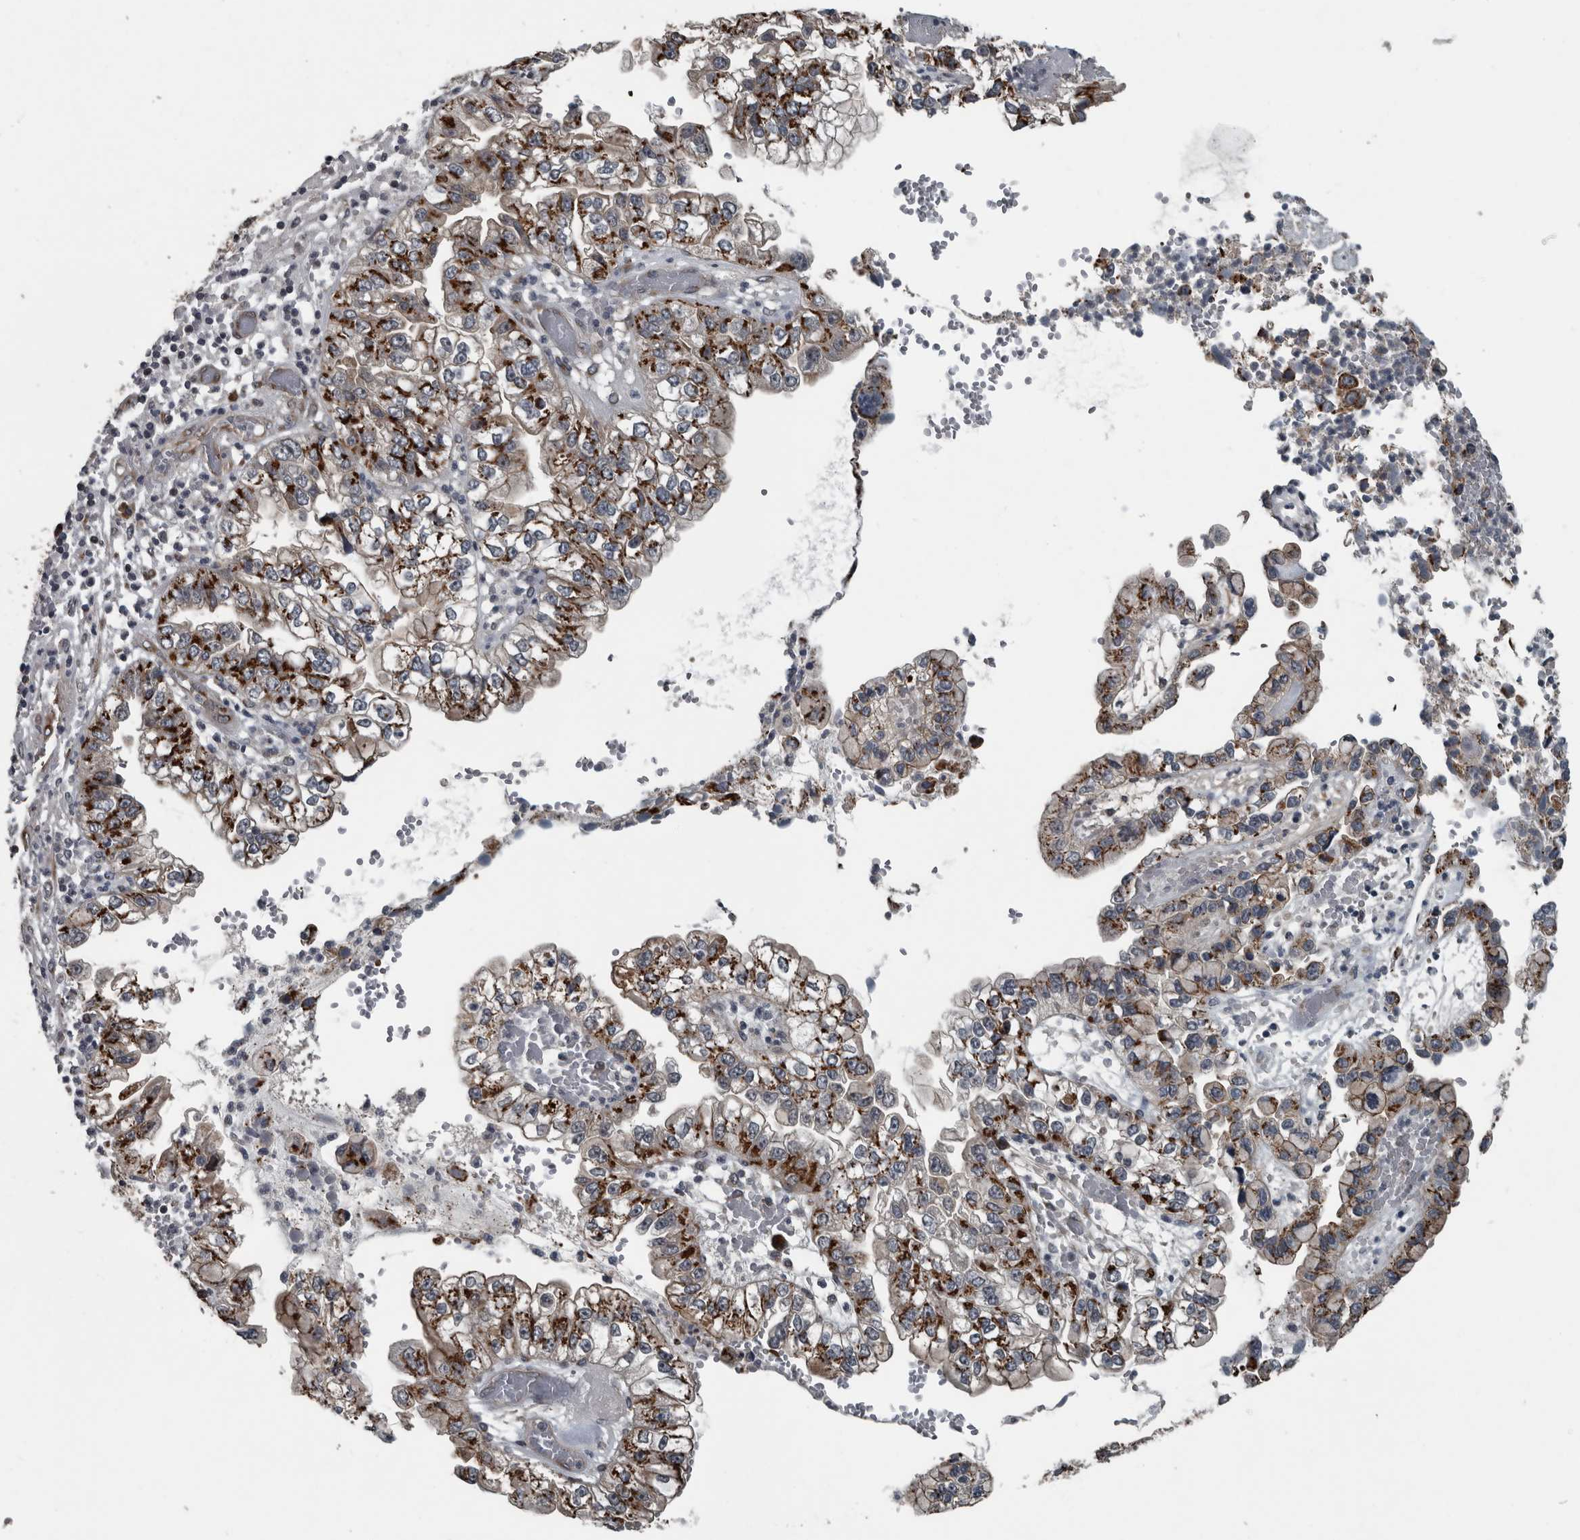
{"staining": {"intensity": "strong", "quantity": ">75%", "location": "cytoplasmic/membranous"}, "tissue": "liver cancer", "cell_type": "Tumor cells", "image_type": "cancer", "snomed": [{"axis": "morphology", "description": "Cholangiocarcinoma"}, {"axis": "topography", "description": "Liver"}], "caption": "This is an image of immunohistochemistry staining of liver cholangiocarcinoma, which shows strong staining in the cytoplasmic/membranous of tumor cells.", "gene": "ZNF345", "patient": {"sex": "female", "age": 79}}